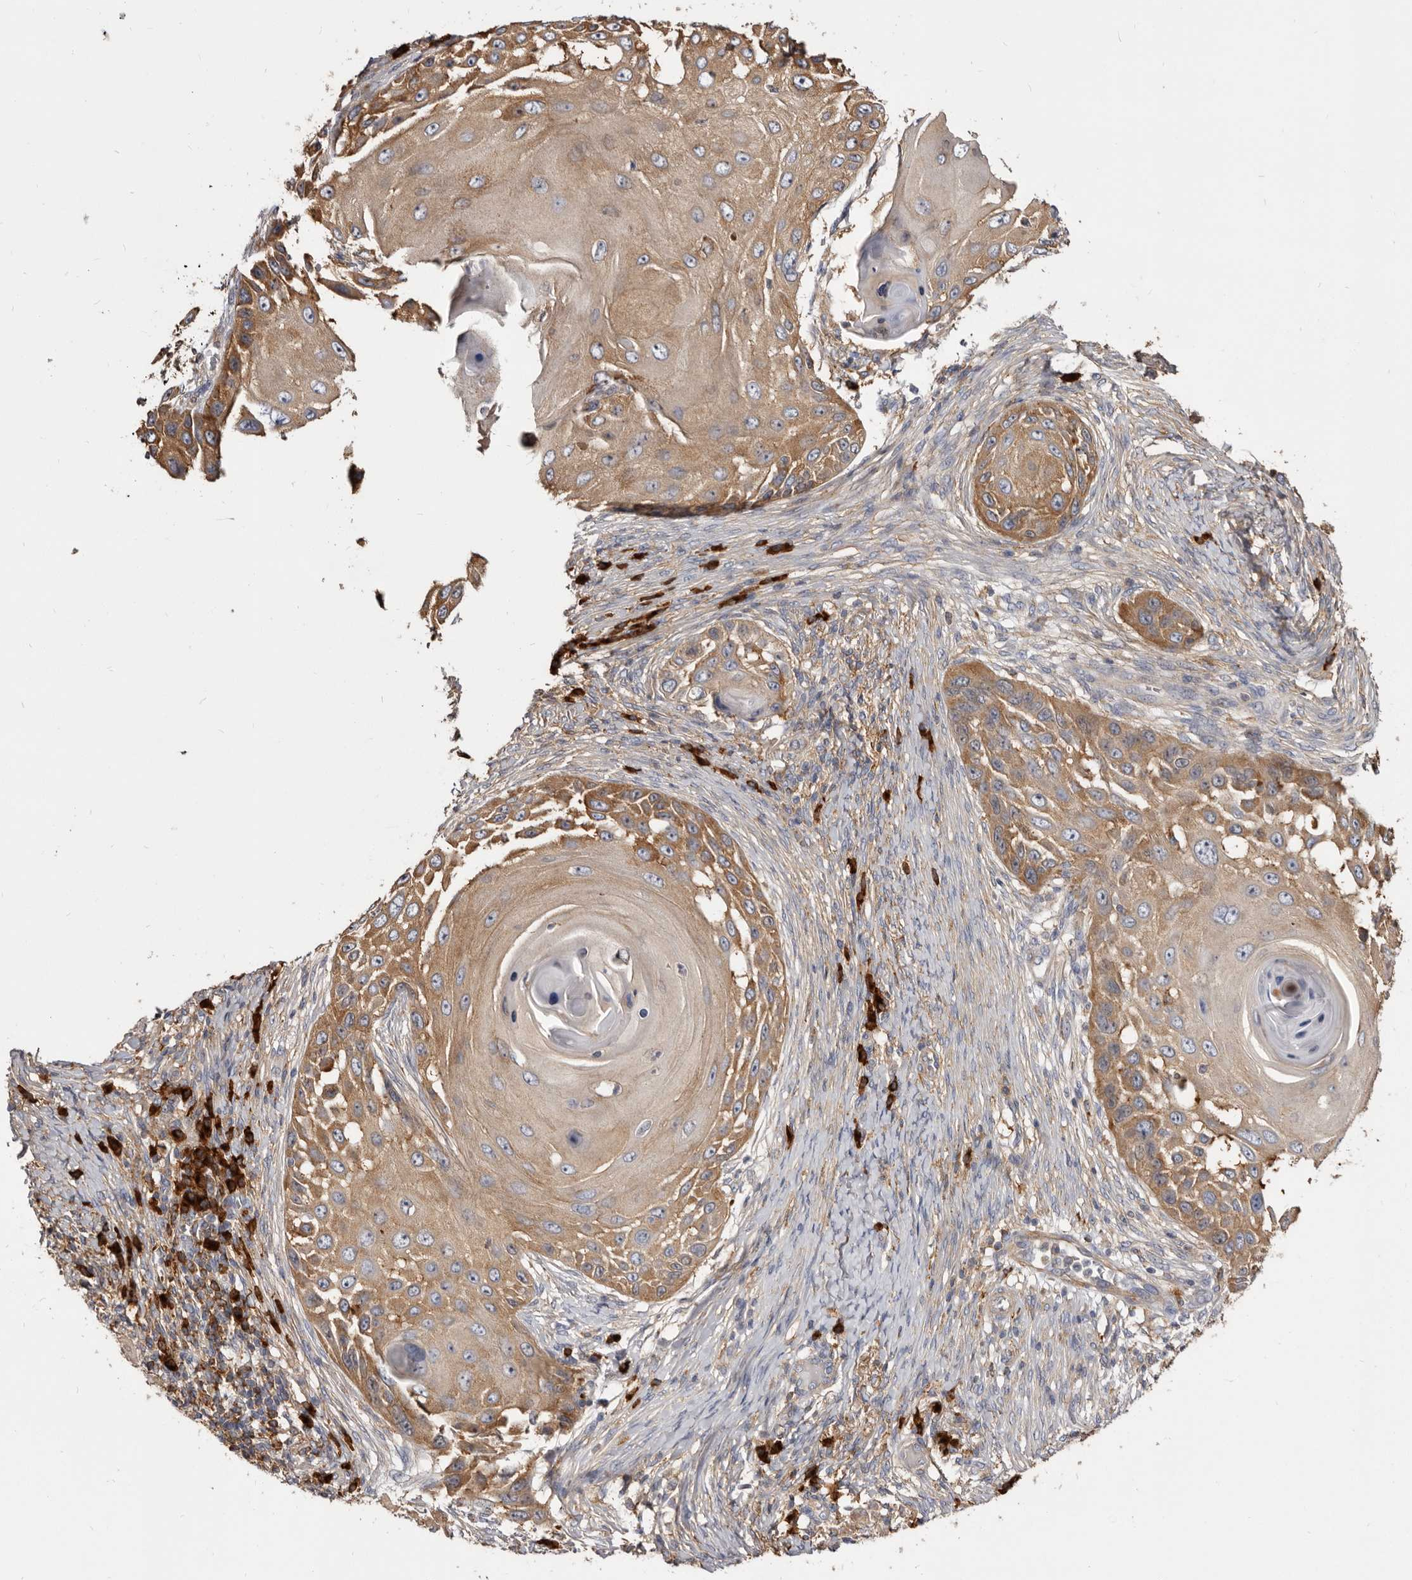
{"staining": {"intensity": "moderate", "quantity": ">75%", "location": "cytoplasmic/membranous"}, "tissue": "skin cancer", "cell_type": "Tumor cells", "image_type": "cancer", "snomed": [{"axis": "morphology", "description": "Squamous cell carcinoma, NOS"}, {"axis": "topography", "description": "Skin"}], "caption": "Protein staining displays moderate cytoplasmic/membranous expression in about >75% of tumor cells in squamous cell carcinoma (skin). The staining was performed using DAB to visualize the protein expression in brown, while the nuclei were stained in blue with hematoxylin (Magnification: 20x).", "gene": "TPD52", "patient": {"sex": "female", "age": 44}}